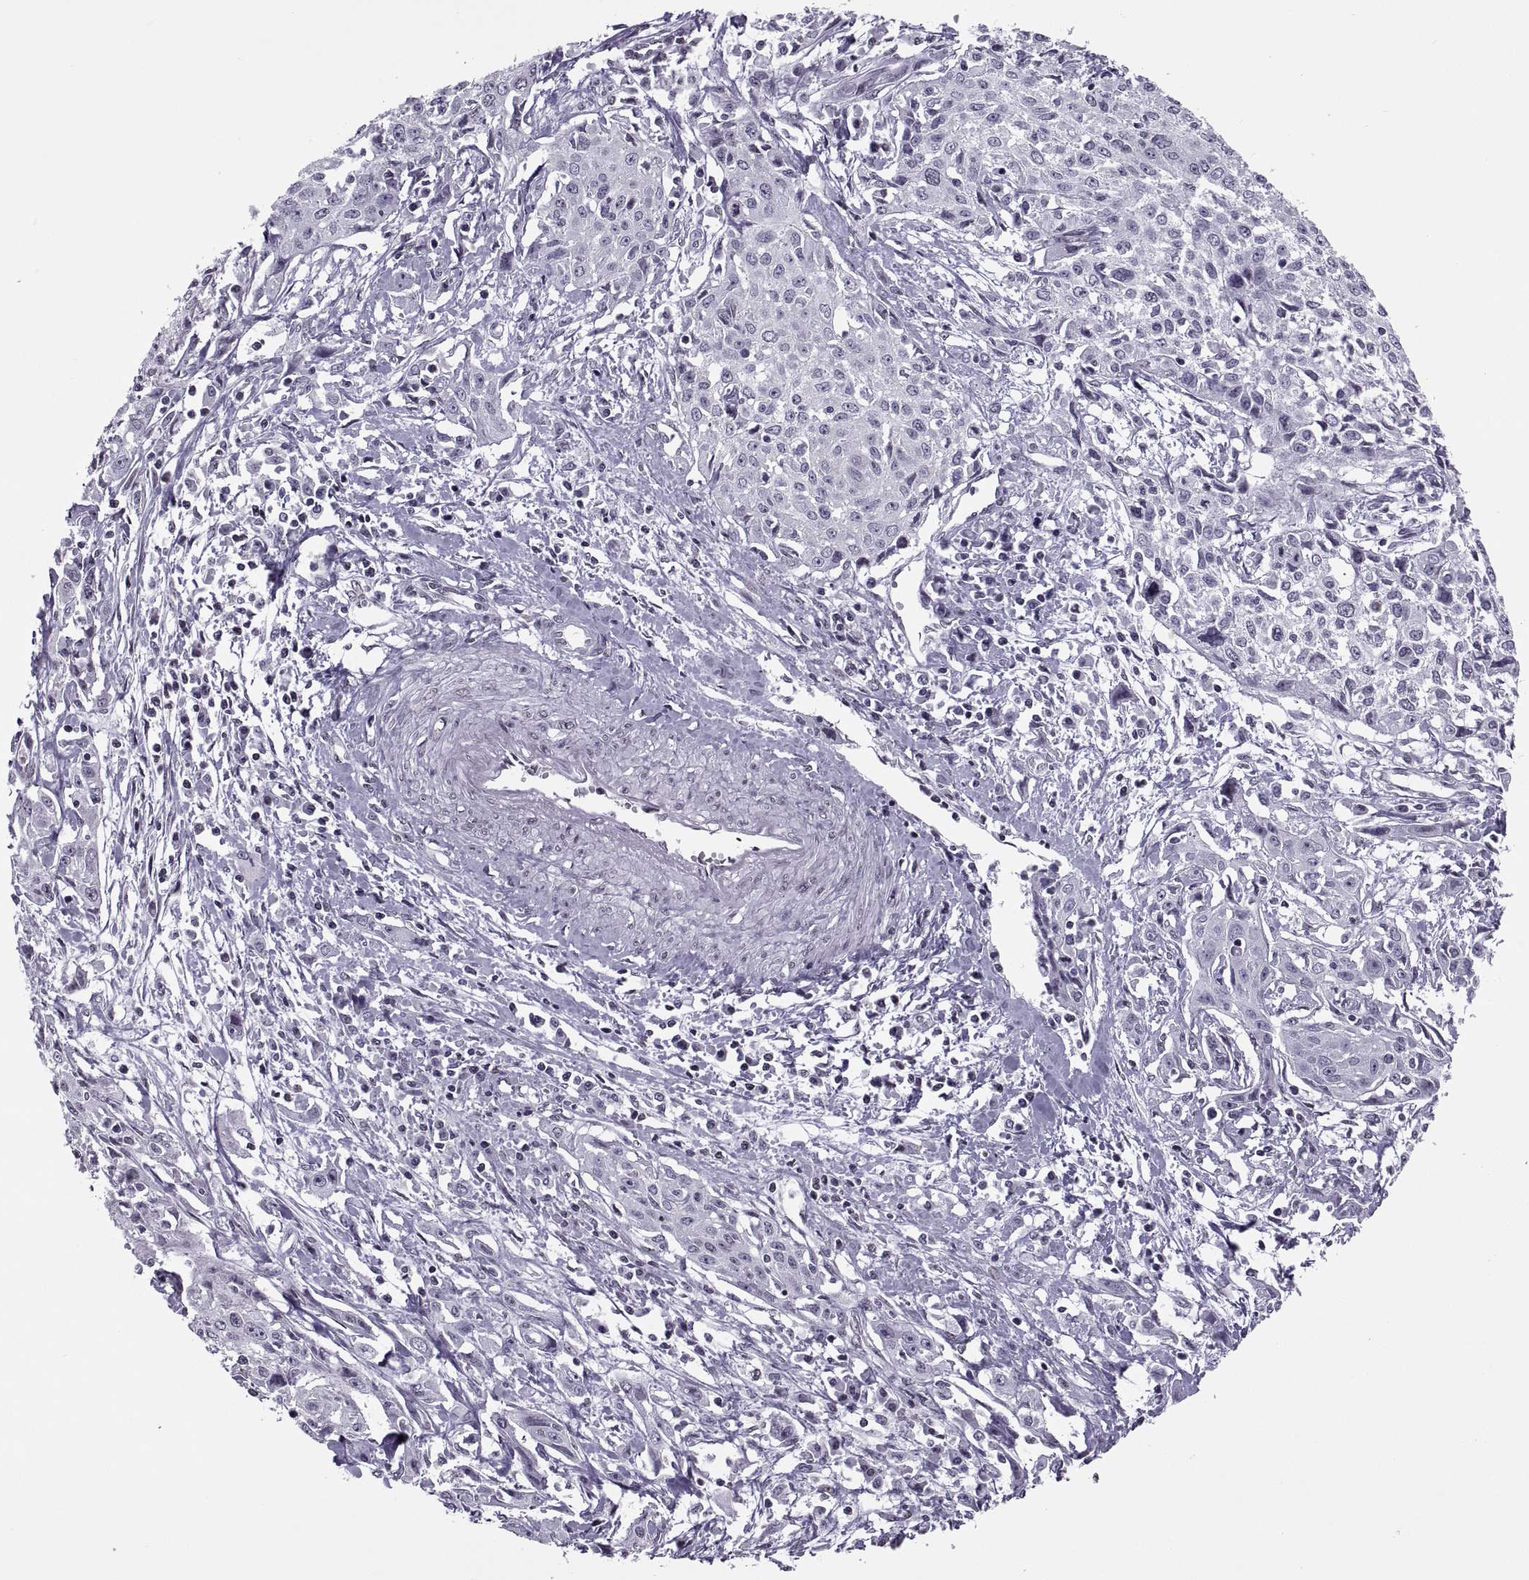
{"staining": {"intensity": "negative", "quantity": "none", "location": "none"}, "tissue": "cervical cancer", "cell_type": "Tumor cells", "image_type": "cancer", "snomed": [{"axis": "morphology", "description": "Squamous cell carcinoma, NOS"}, {"axis": "topography", "description": "Cervix"}], "caption": "Protein analysis of cervical squamous cell carcinoma exhibits no significant expression in tumor cells.", "gene": "H1-8", "patient": {"sex": "female", "age": 38}}